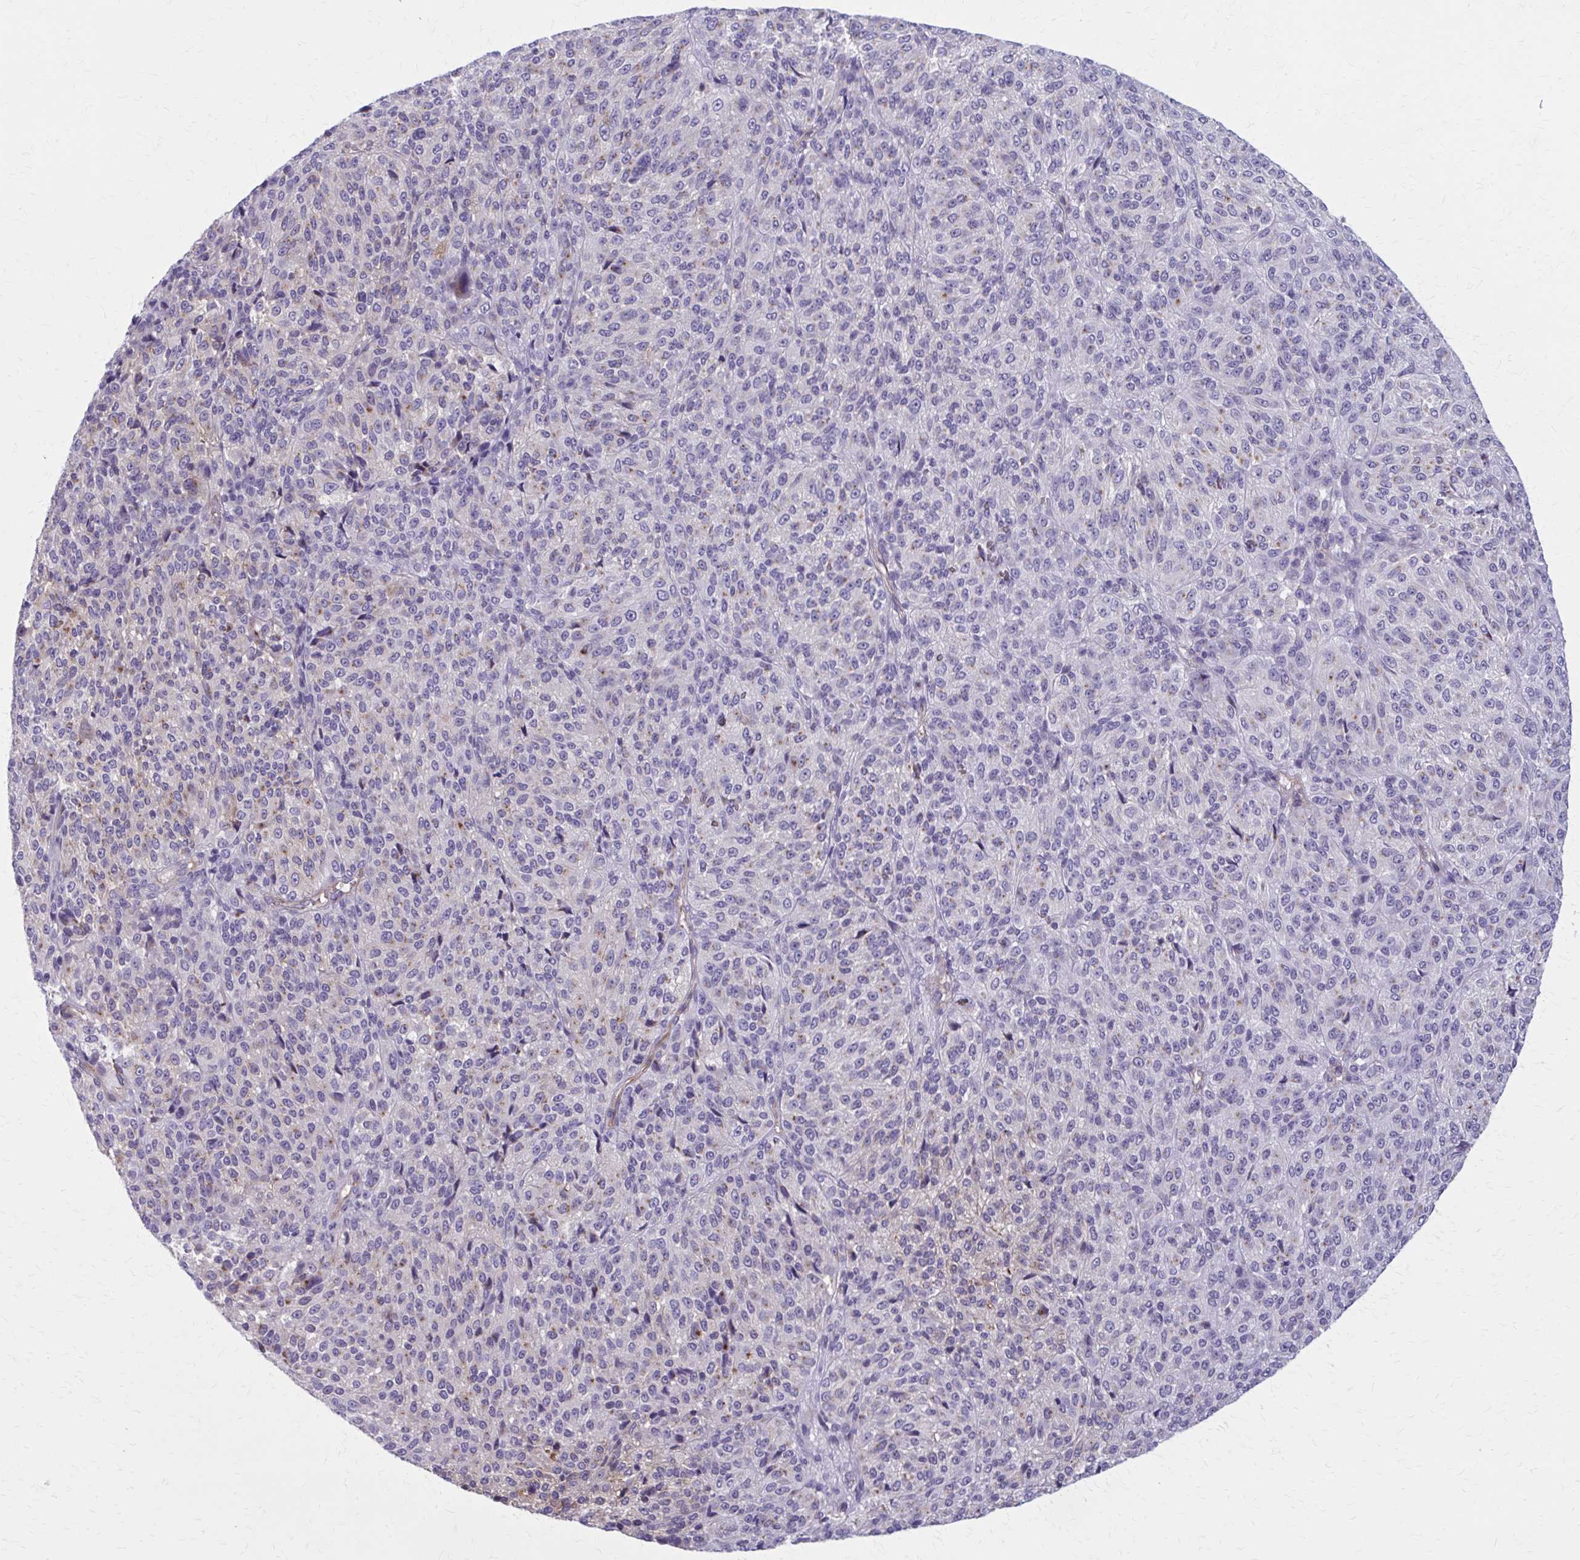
{"staining": {"intensity": "negative", "quantity": "none", "location": "none"}, "tissue": "melanoma", "cell_type": "Tumor cells", "image_type": "cancer", "snomed": [{"axis": "morphology", "description": "Malignant melanoma, Metastatic site"}, {"axis": "topography", "description": "Brain"}], "caption": "IHC micrograph of neoplastic tissue: human malignant melanoma (metastatic site) stained with DAB (3,3'-diaminobenzidine) shows no significant protein positivity in tumor cells. (Immunohistochemistry (ihc), brightfield microscopy, high magnification).", "gene": "ZDHHC7", "patient": {"sex": "female", "age": 56}}